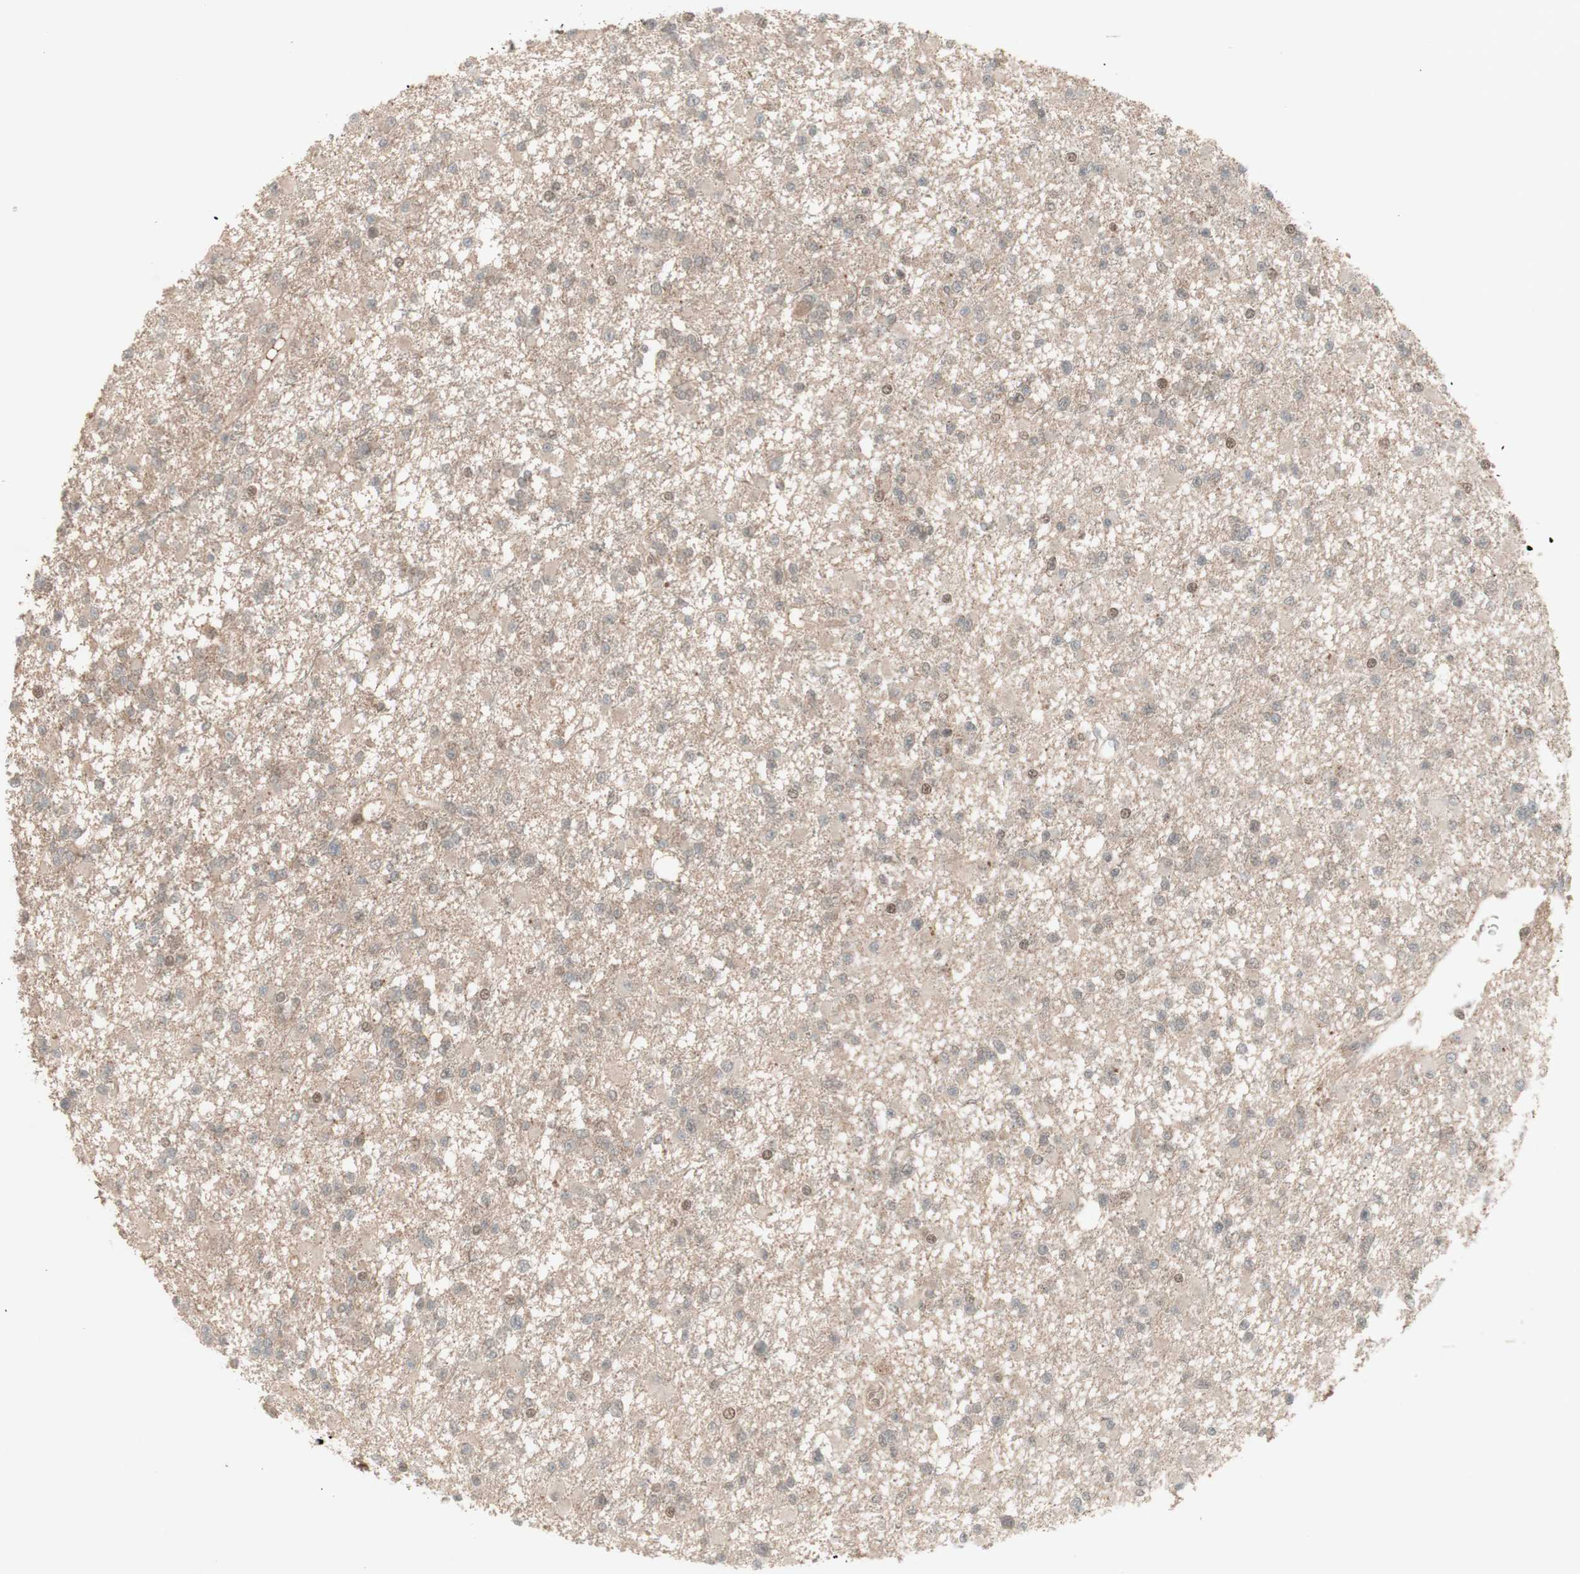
{"staining": {"intensity": "weak", "quantity": "<25%", "location": "nuclear"}, "tissue": "glioma", "cell_type": "Tumor cells", "image_type": "cancer", "snomed": [{"axis": "morphology", "description": "Glioma, malignant, Low grade"}, {"axis": "topography", "description": "Brain"}], "caption": "The micrograph exhibits no staining of tumor cells in glioma.", "gene": "MSH6", "patient": {"sex": "female", "age": 22}}